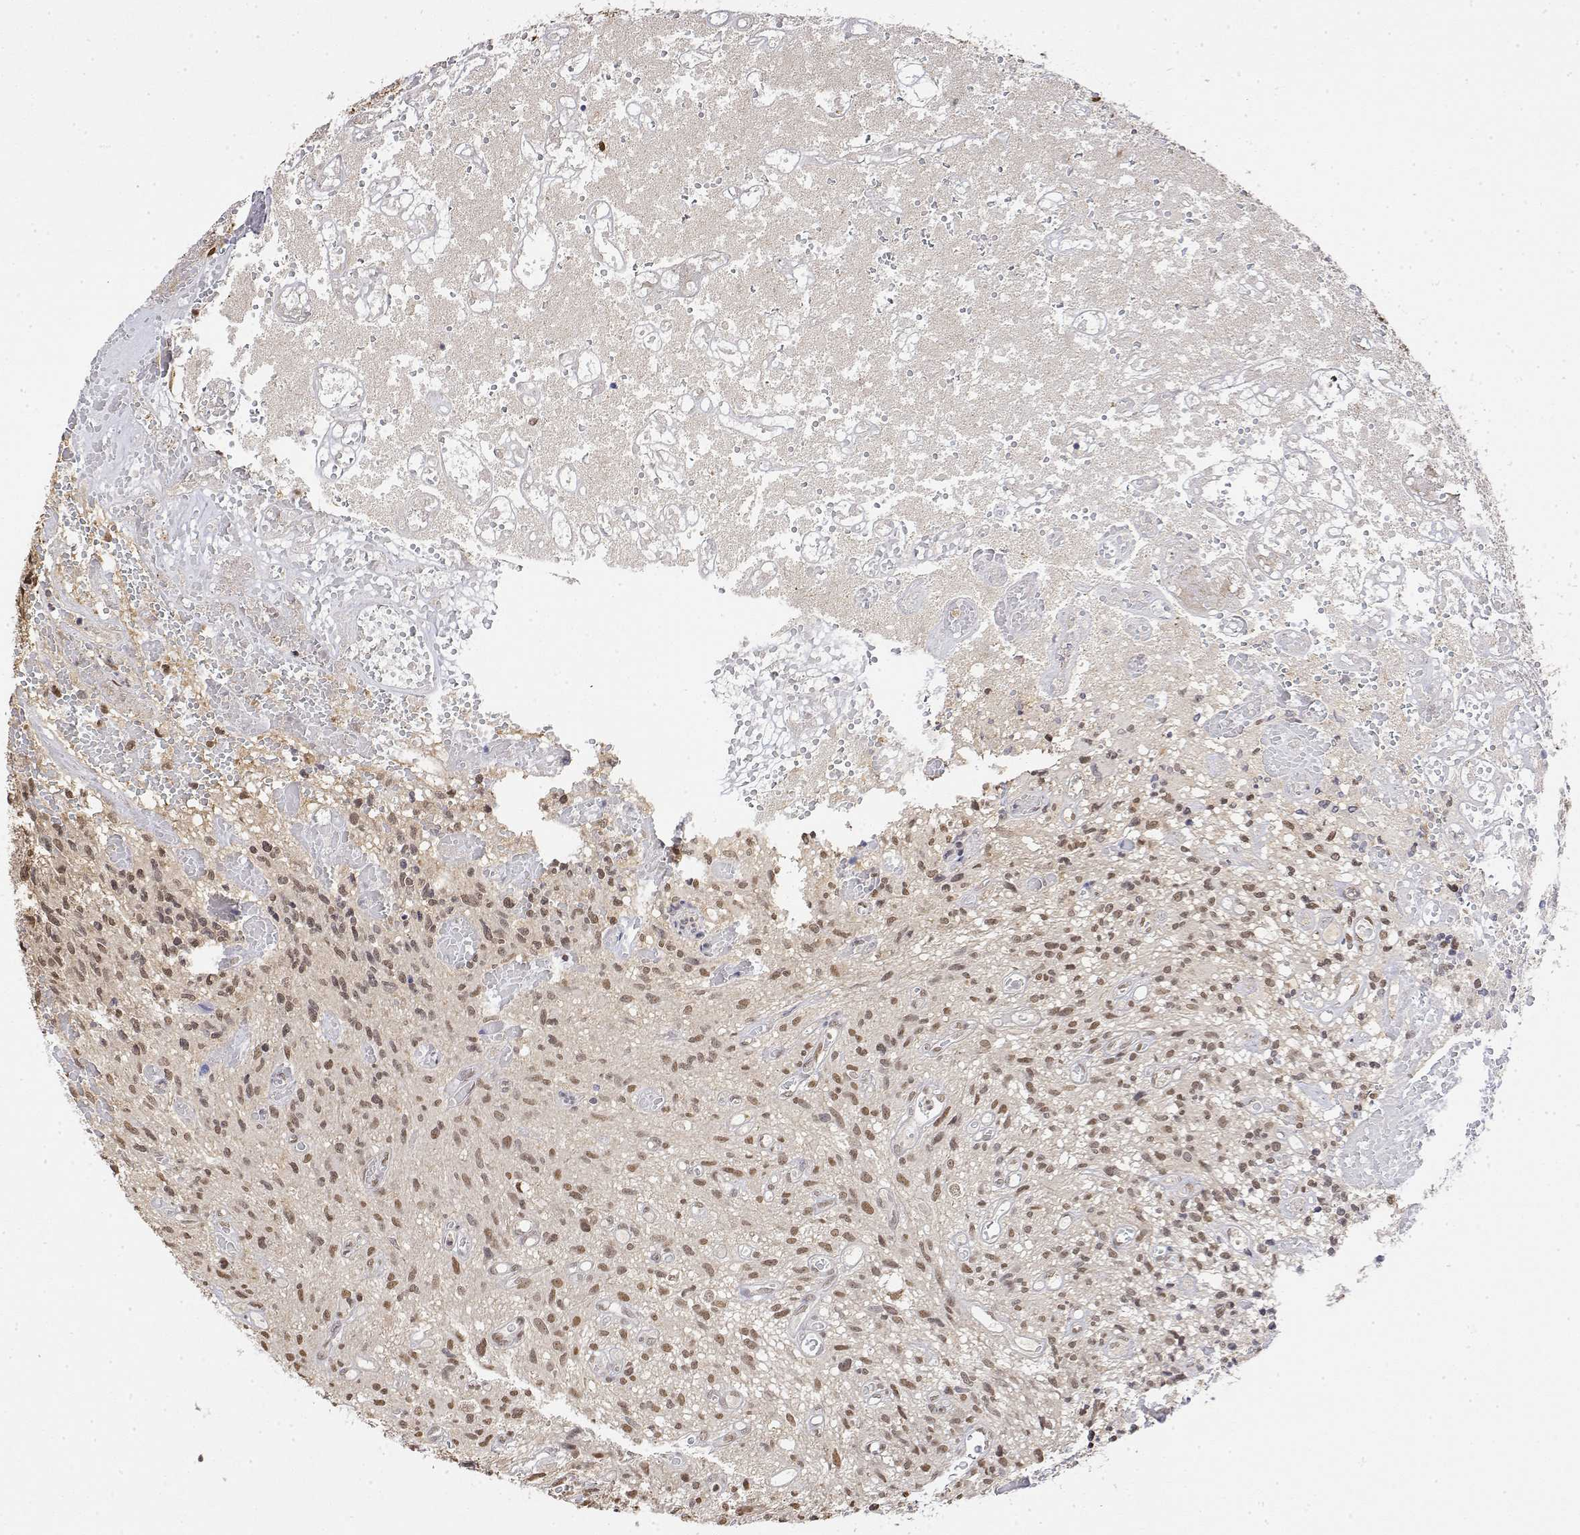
{"staining": {"intensity": "weak", "quantity": ">75%", "location": "nuclear"}, "tissue": "glioma", "cell_type": "Tumor cells", "image_type": "cancer", "snomed": [{"axis": "morphology", "description": "Glioma, malignant, High grade"}, {"axis": "topography", "description": "Brain"}], "caption": "IHC image of malignant high-grade glioma stained for a protein (brown), which demonstrates low levels of weak nuclear expression in about >75% of tumor cells.", "gene": "TPI1", "patient": {"sex": "male", "age": 75}}